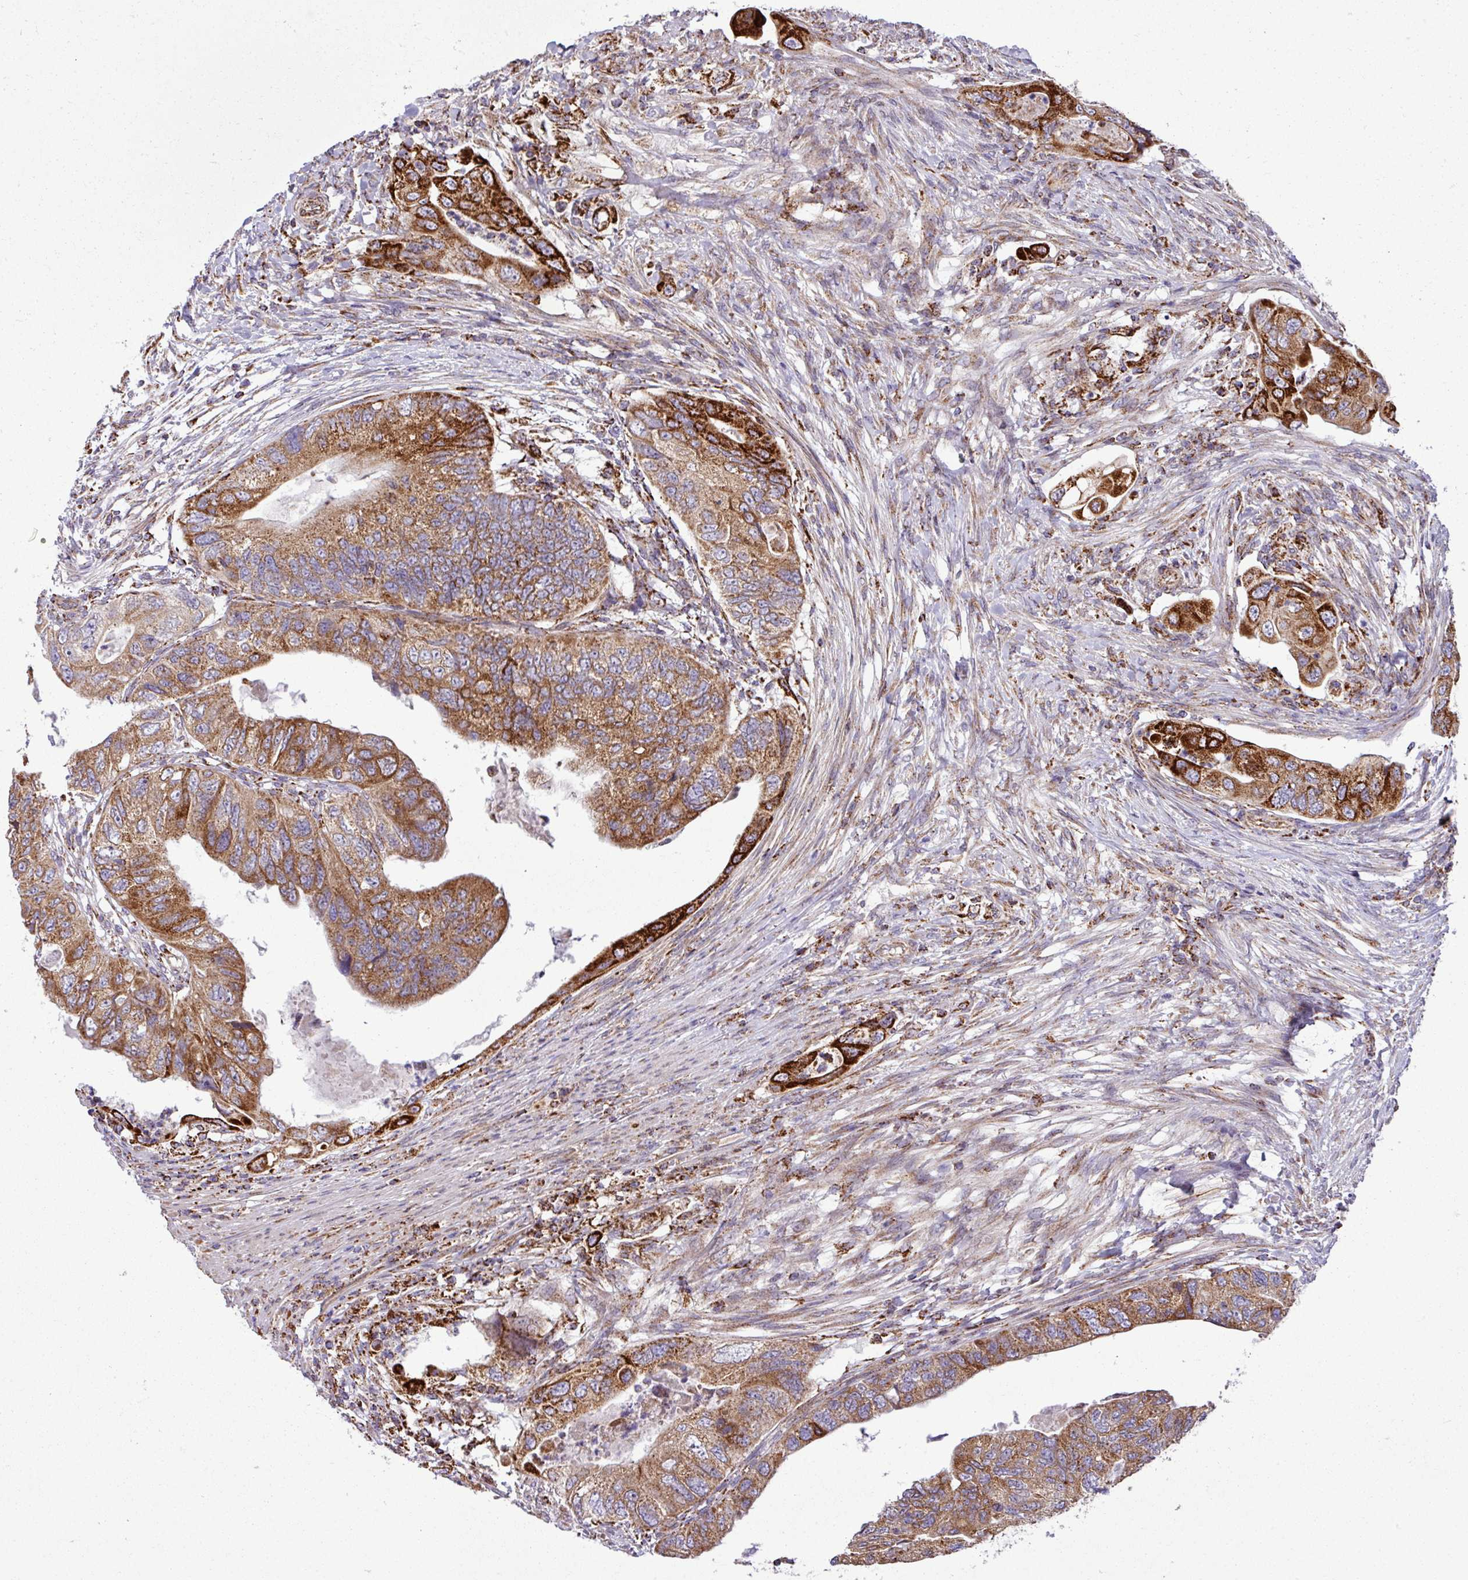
{"staining": {"intensity": "strong", "quantity": ">75%", "location": "cytoplasmic/membranous"}, "tissue": "colorectal cancer", "cell_type": "Tumor cells", "image_type": "cancer", "snomed": [{"axis": "morphology", "description": "Adenocarcinoma, NOS"}, {"axis": "topography", "description": "Rectum"}], "caption": "A brown stain labels strong cytoplasmic/membranous staining of a protein in human colorectal cancer (adenocarcinoma) tumor cells. Using DAB (3,3'-diaminobenzidine) (brown) and hematoxylin (blue) stains, captured at high magnification using brightfield microscopy.", "gene": "ZNF569", "patient": {"sex": "male", "age": 63}}